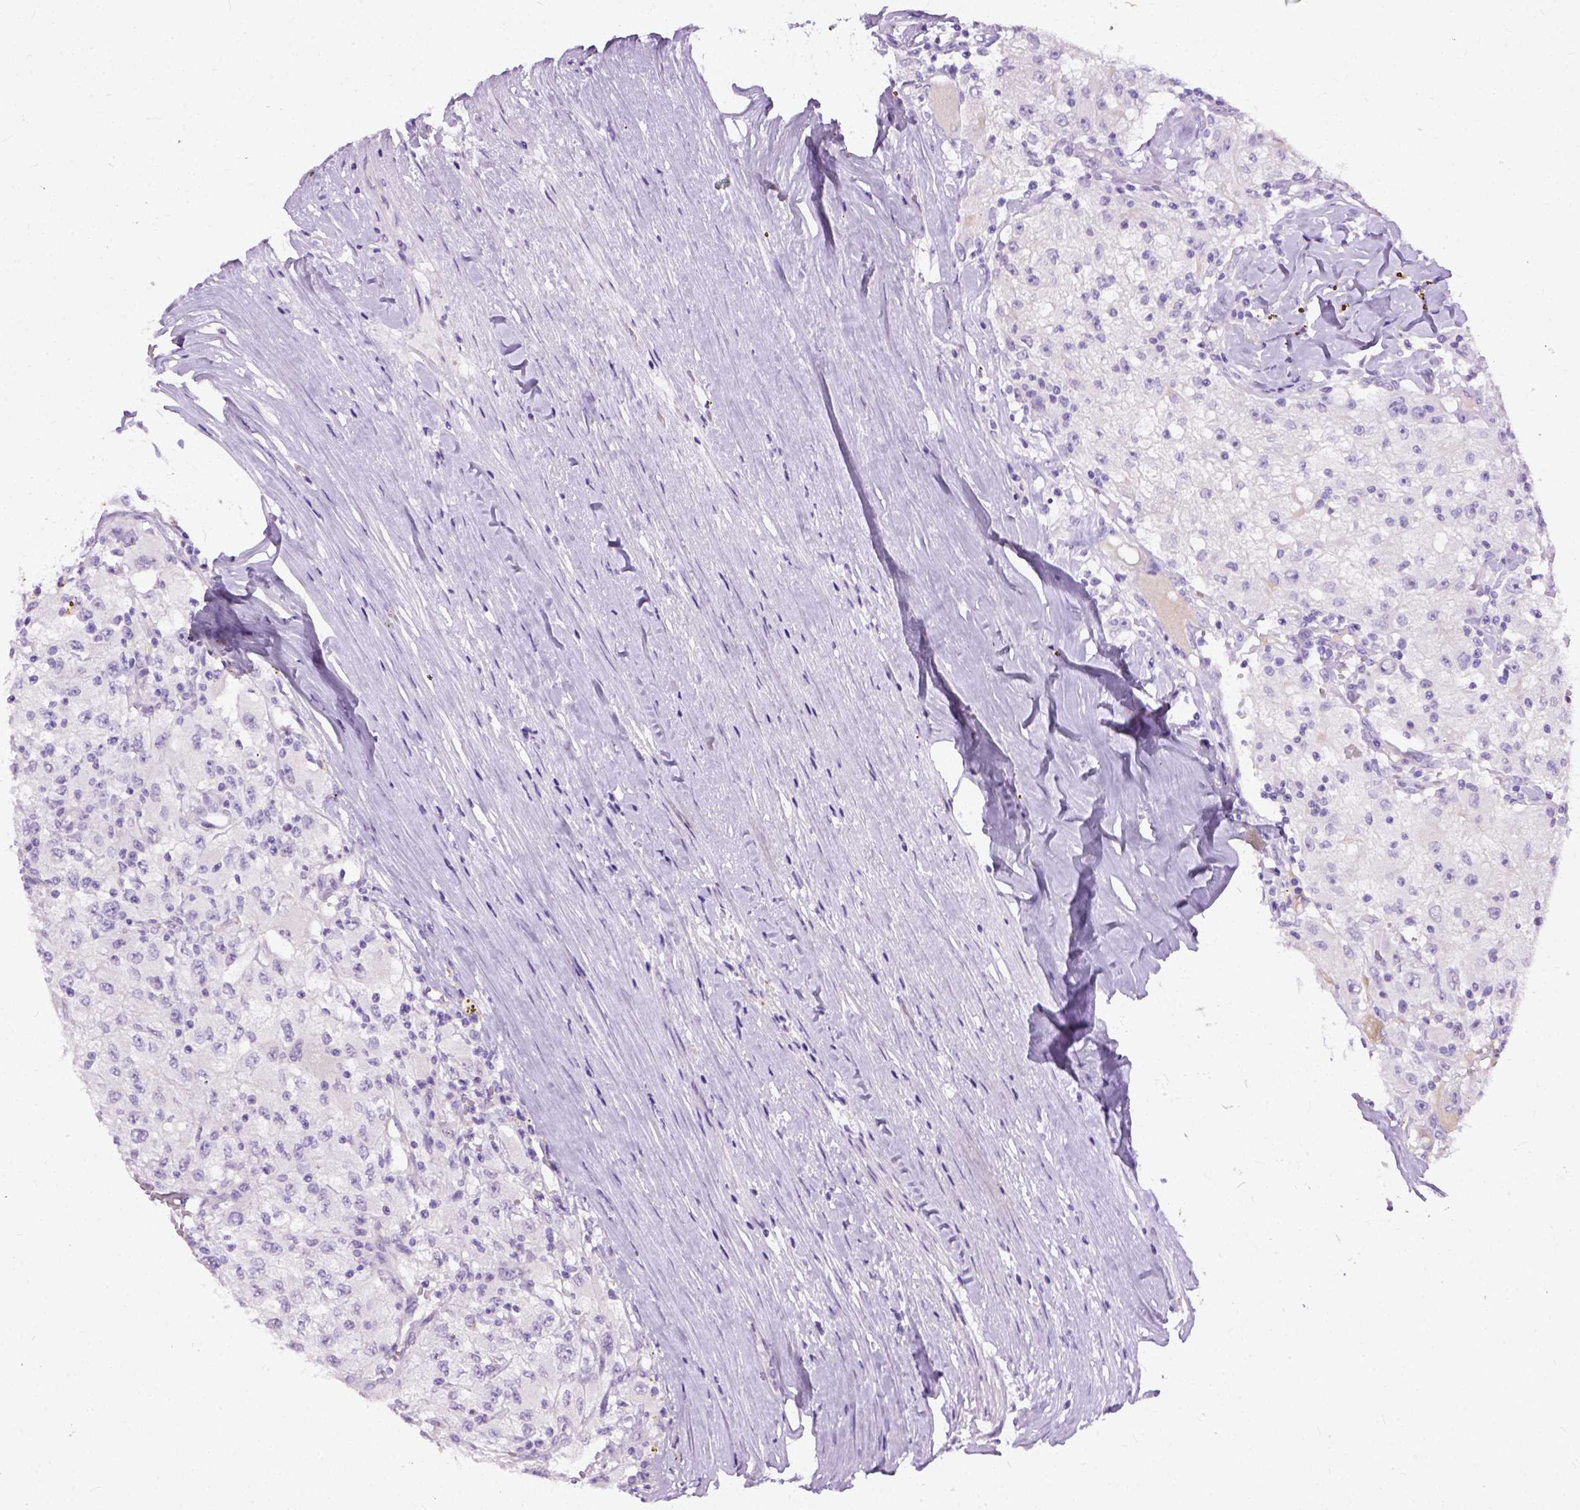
{"staining": {"intensity": "negative", "quantity": "none", "location": "none"}, "tissue": "renal cancer", "cell_type": "Tumor cells", "image_type": "cancer", "snomed": [{"axis": "morphology", "description": "Adenocarcinoma, NOS"}, {"axis": "topography", "description": "Kidney"}], "caption": "Immunohistochemistry photomicrograph of renal cancer stained for a protein (brown), which reveals no staining in tumor cells.", "gene": "ADGRF1", "patient": {"sex": "female", "age": 67}}